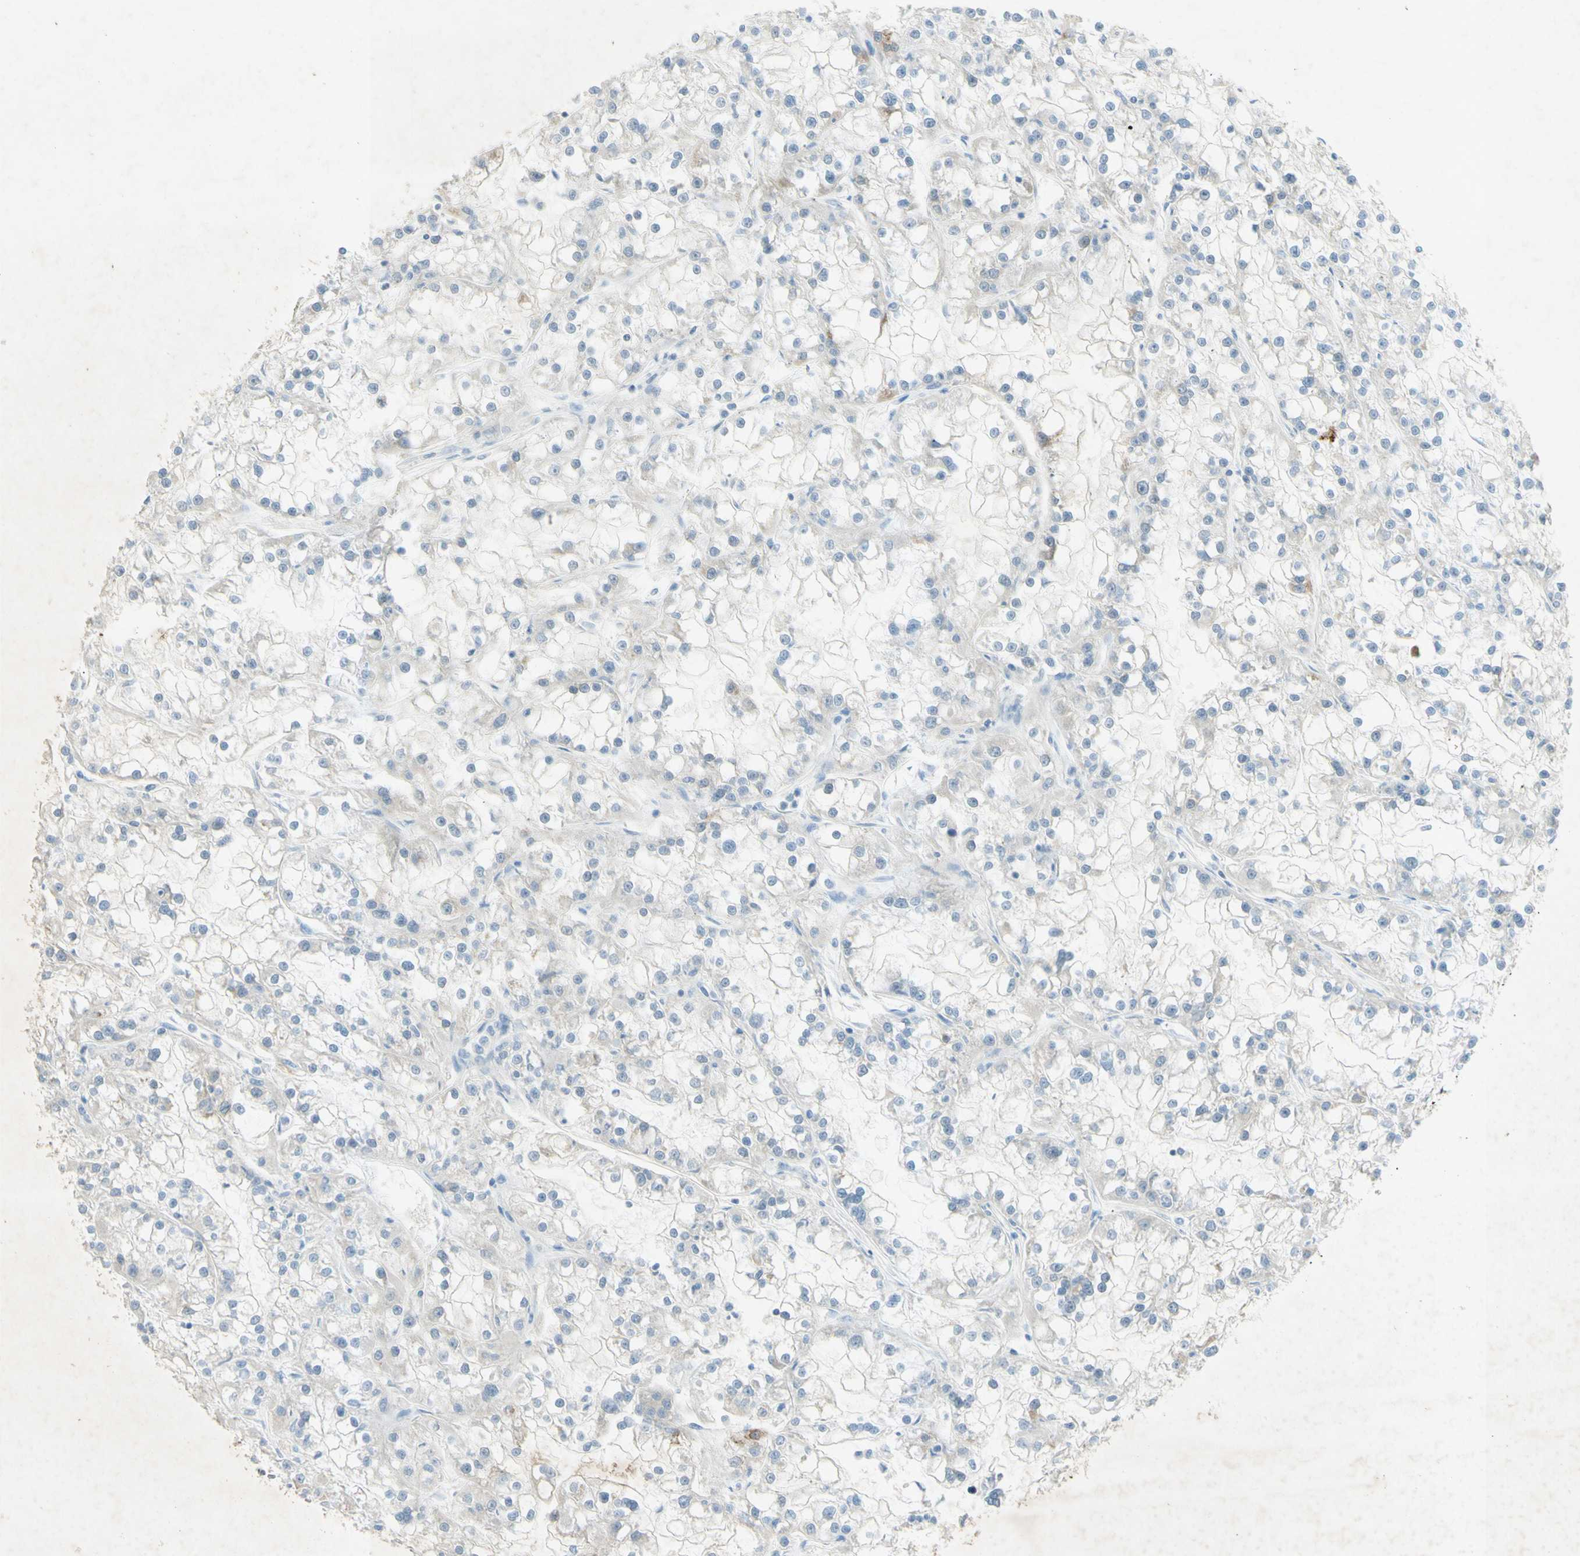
{"staining": {"intensity": "negative", "quantity": "none", "location": "none"}, "tissue": "renal cancer", "cell_type": "Tumor cells", "image_type": "cancer", "snomed": [{"axis": "morphology", "description": "Adenocarcinoma, NOS"}, {"axis": "topography", "description": "Kidney"}], "caption": "Micrograph shows no protein expression in tumor cells of adenocarcinoma (renal) tissue. (Immunohistochemistry (ihc), brightfield microscopy, high magnification).", "gene": "GDF15", "patient": {"sex": "female", "age": 52}}